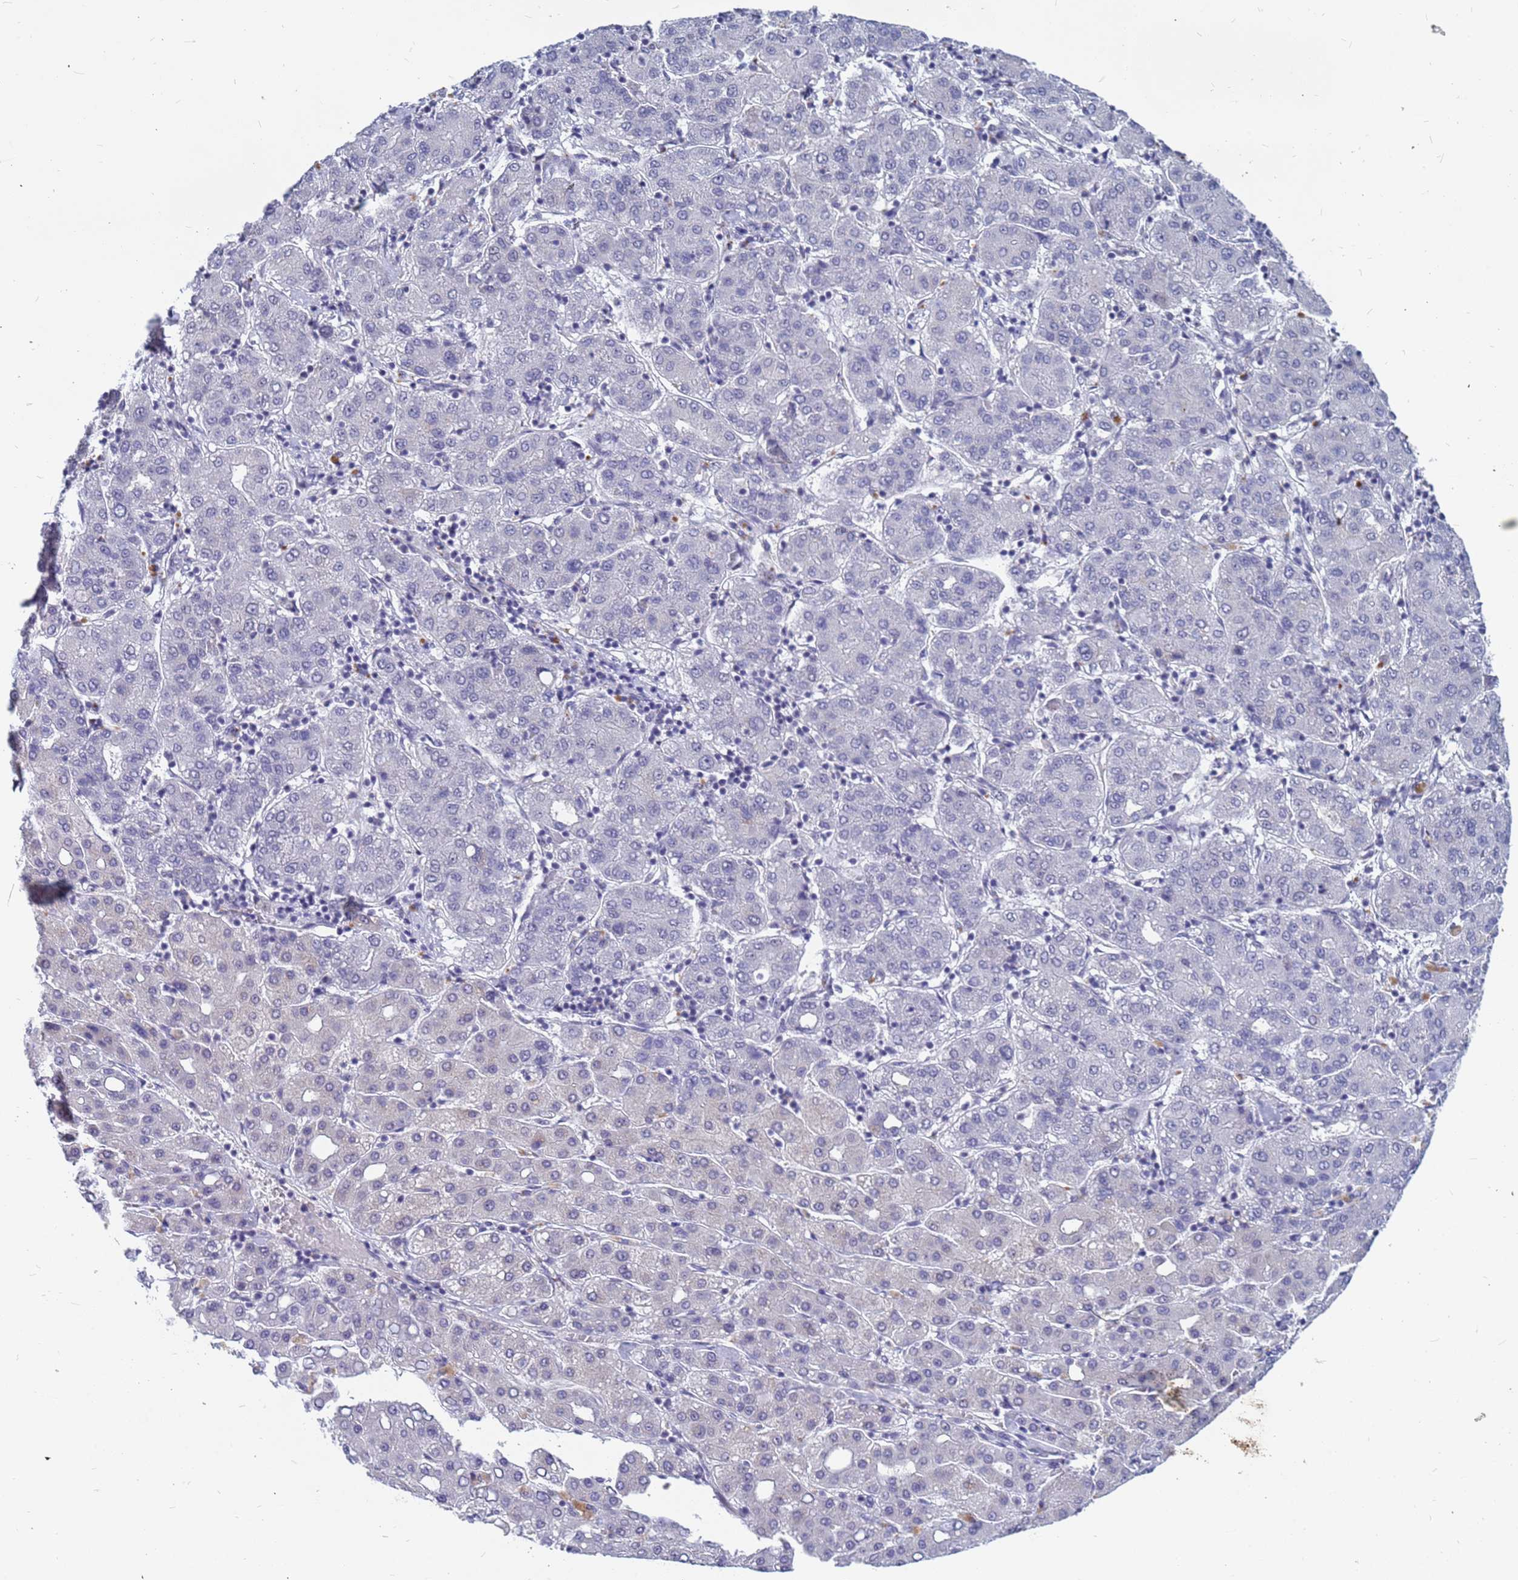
{"staining": {"intensity": "negative", "quantity": "none", "location": "none"}, "tissue": "liver cancer", "cell_type": "Tumor cells", "image_type": "cancer", "snomed": [{"axis": "morphology", "description": "Carcinoma, Hepatocellular, NOS"}, {"axis": "topography", "description": "Liver"}], "caption": "A photomicrograph of liver hepatocellular carcinoma stained for a protein demonstrates no brown staining in tumor cells.", "gene": "CXorf65", "patient": {"sex": "male", "age": 65}}